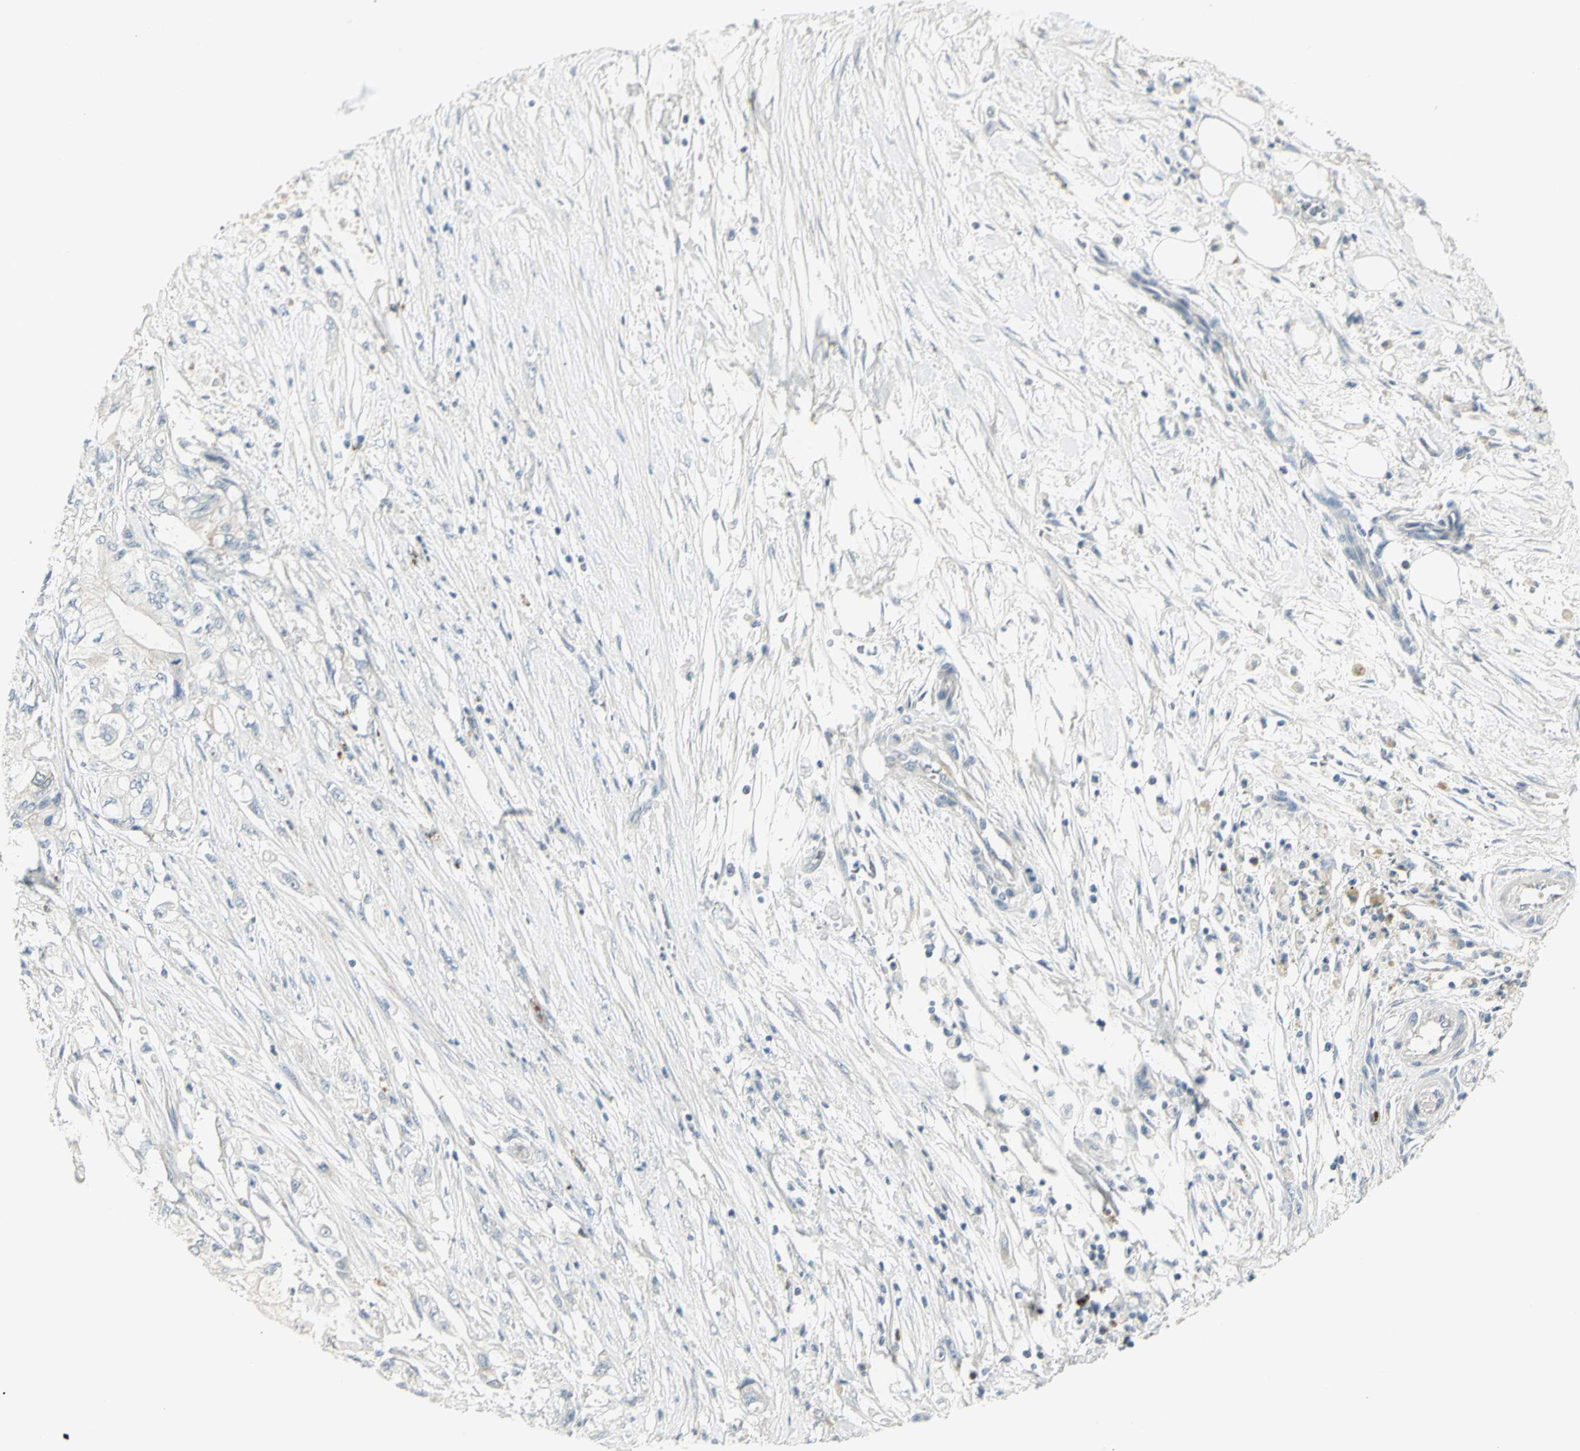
{"staining": {"intensity": "negative", "quantity": "none", "location": "none"}, "tissue": "pancreatic cancer", "cell_type": "Tumor cells", "image_type": "cancer", "snomed": [{"axis": "morphology", "description": "Adenocarcinoma, NOS"}, {"axis": "topography", "description": "Pancreas"}], "caption": "The image exhibits no staining of tumor cells in pancreatic cancer (adenocarcinoma). (DAB (3,3'-diaminobenzidine) IHC, high magnification).", "gene": "CCNB2", "patient": {"sex": "male", "age": 79}}